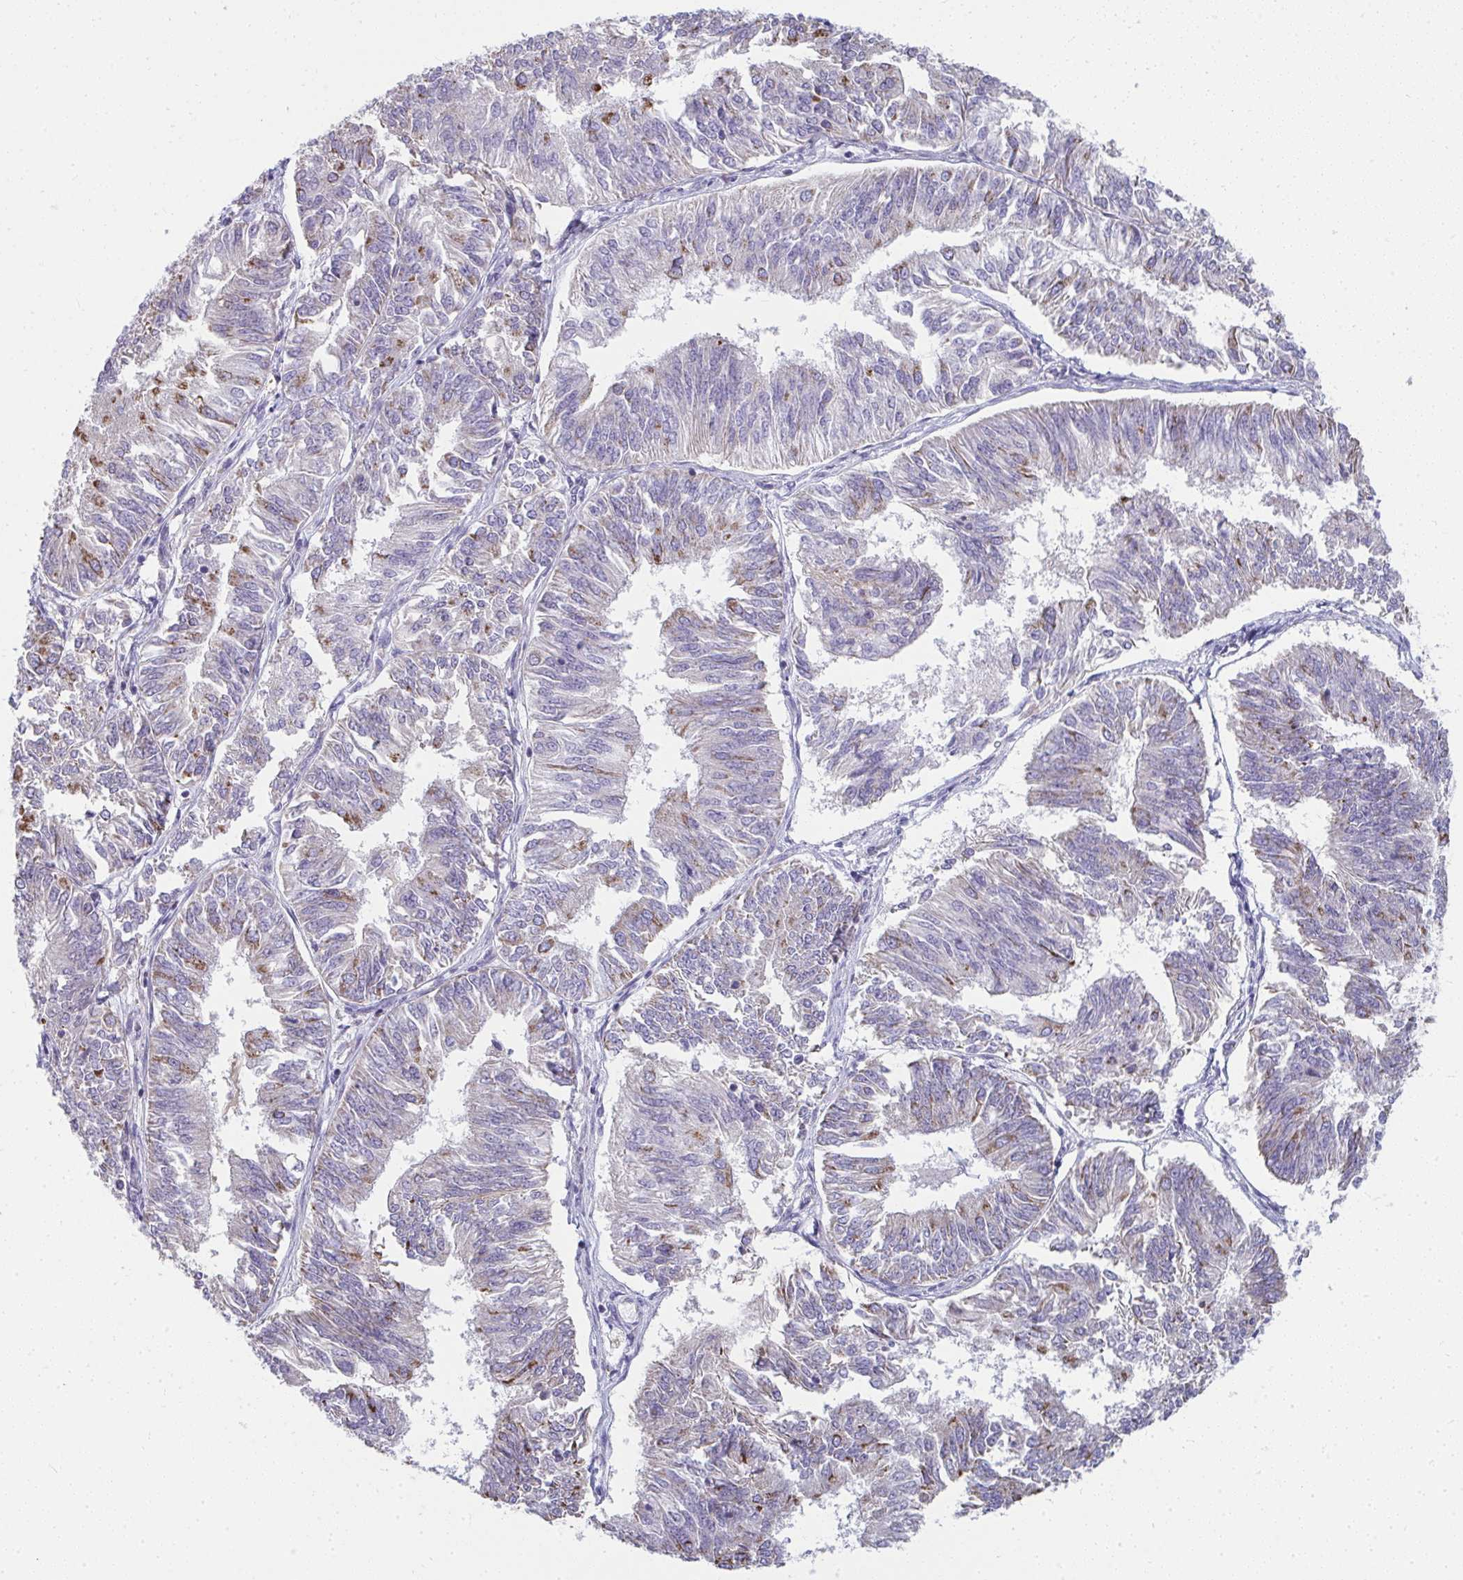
{"staining": {"intensity": "moderate", "quantity": "25%-75%", "location": "cytoplasmic/membranous"}, "tissue": "endometrial cancer", "cell_type": "Tumor cells", "image_type": "cancer", "snomed": [{"axis": "morphology", "description": "Adenocarcinoma, NOS"}, {"axis": "topography", "description": "Endometrium"}], "caption": "The photomicrograph demonstrates immunohistochemical staining of endometrial cancer (adenocarcinoma). There is moderate cytoplasmic/membranous expression is present in approximately 25%-75% of tumor cells.", "gene": "SLC6A1", "patient": {"sex": "female", "age": 58}}